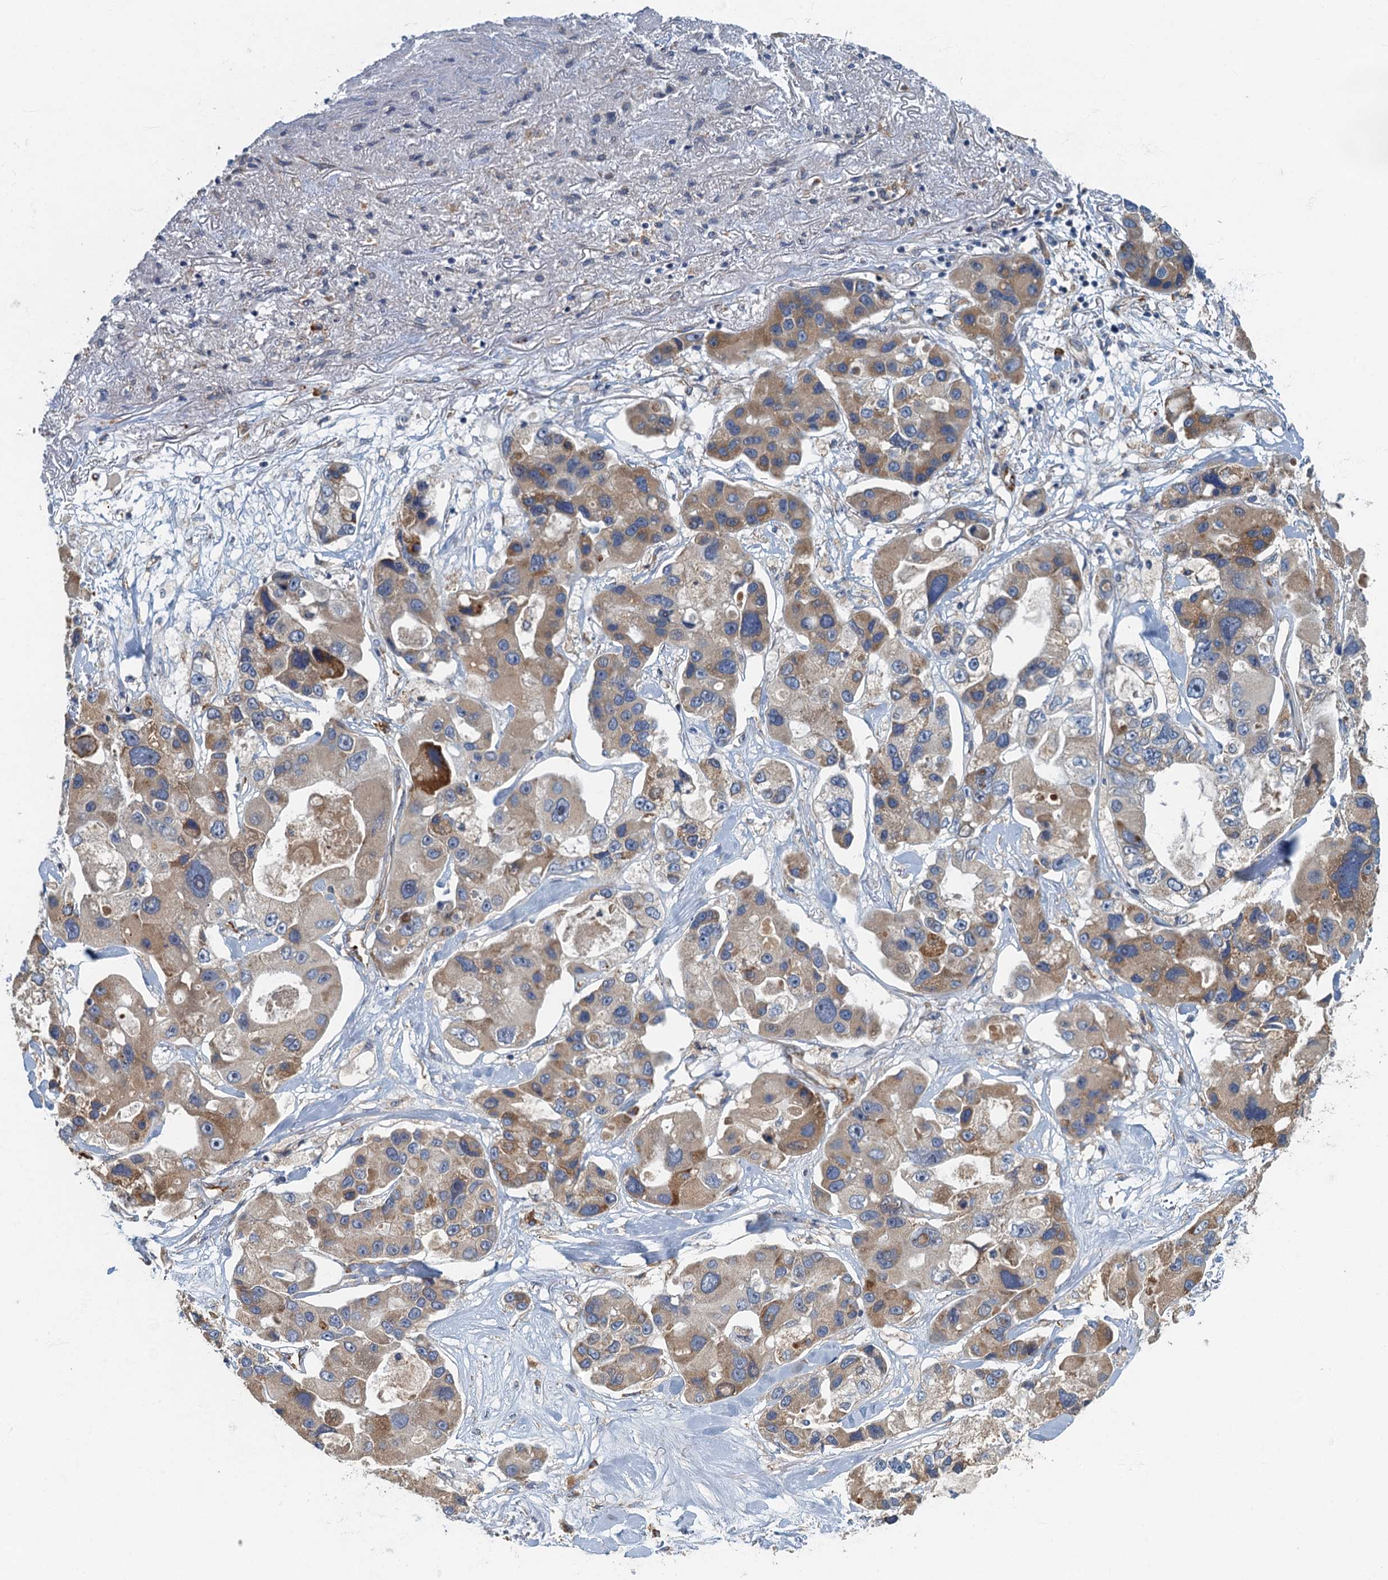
{"staining": {"intensity": "moderate", "quantity": ">75%", "location": "cytoplasmic/membranous"}, "tissue": "lung cancer", "cell_type": "Tumor cells", "image_type": "cancer", "snomed": [{"axis": "morphology", "description": "Adenocarcinoma, NOS"}, {"axis": "topography", "description": "Lung"}], "caption": "The micrograph displays immunohistochemical staining of lung cancer (adenocarcinoma). There is moderate cytoplasmic/membranous expression is appreciated in approximately >75% of tumor cells. The staining is performed using DAB (3,3'-diaminobenzidine) brown chromogen to label protein expression. The nuclei are counter-stained blue using hematoxylin.", "gene": "SPDYC", "patient": {"sex": "female", "age": 54}}